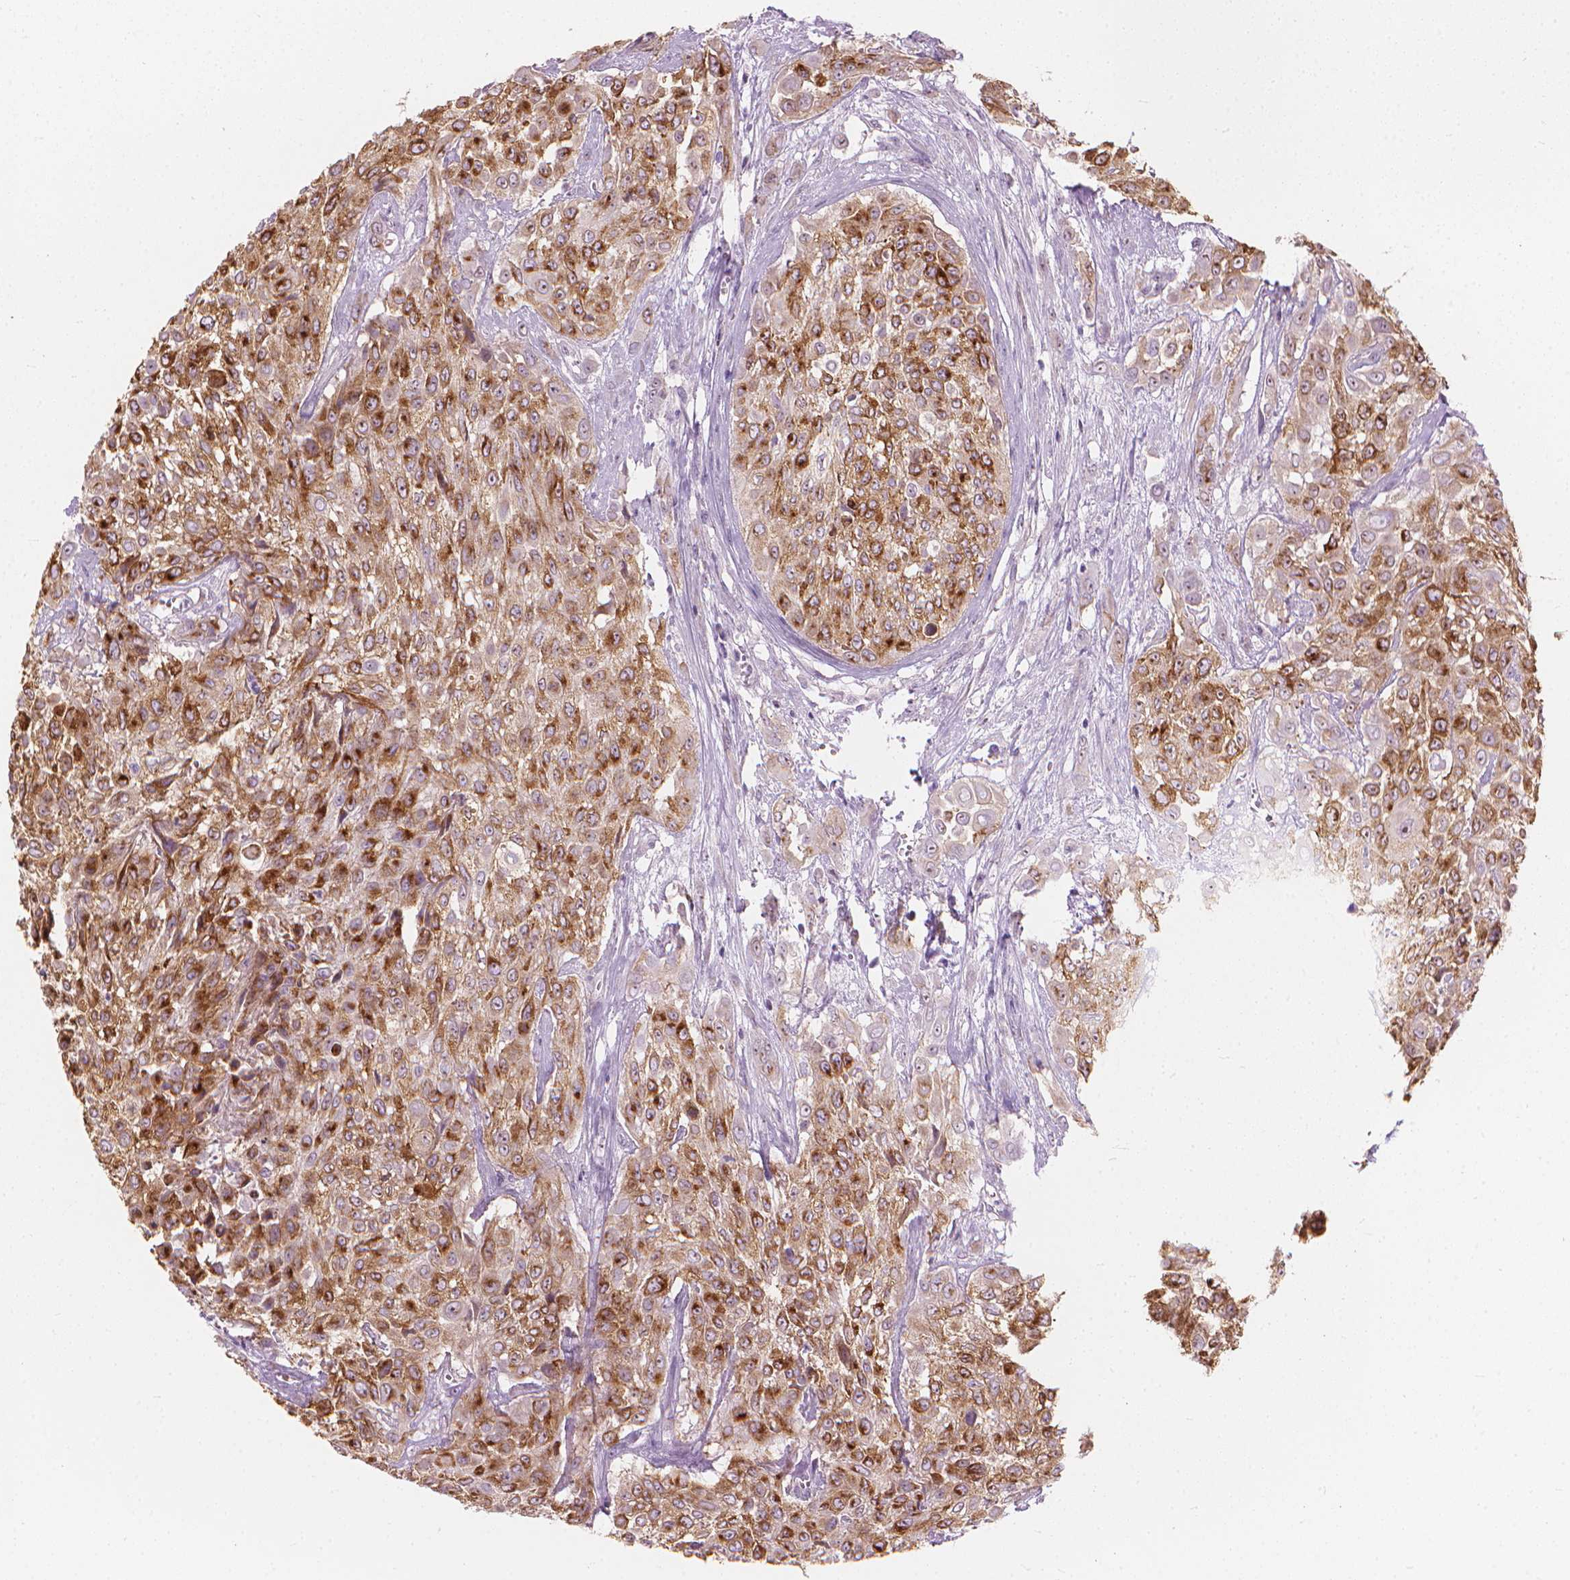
{"staining": {"intensity": "moderate", "quantity": ">75%", "location": "cytoplasmic/membranous"}, "tissue": "urothelial cancer", "cell_type": "Tumor cells", "image_type": "cancer", "snomed": [{"axis": "morphology", "description": "Urothelial carcinoma, High grade"}, {"axis": "topography", "description": "Urinary bladder"}], "caption": "A brown stain shows moderate cytoplasmic/membranous staining of a protein in urothelial cancer tumor cells.", "gene": "GPRC5A", "patient": {"sex": "male", "age": 57}}